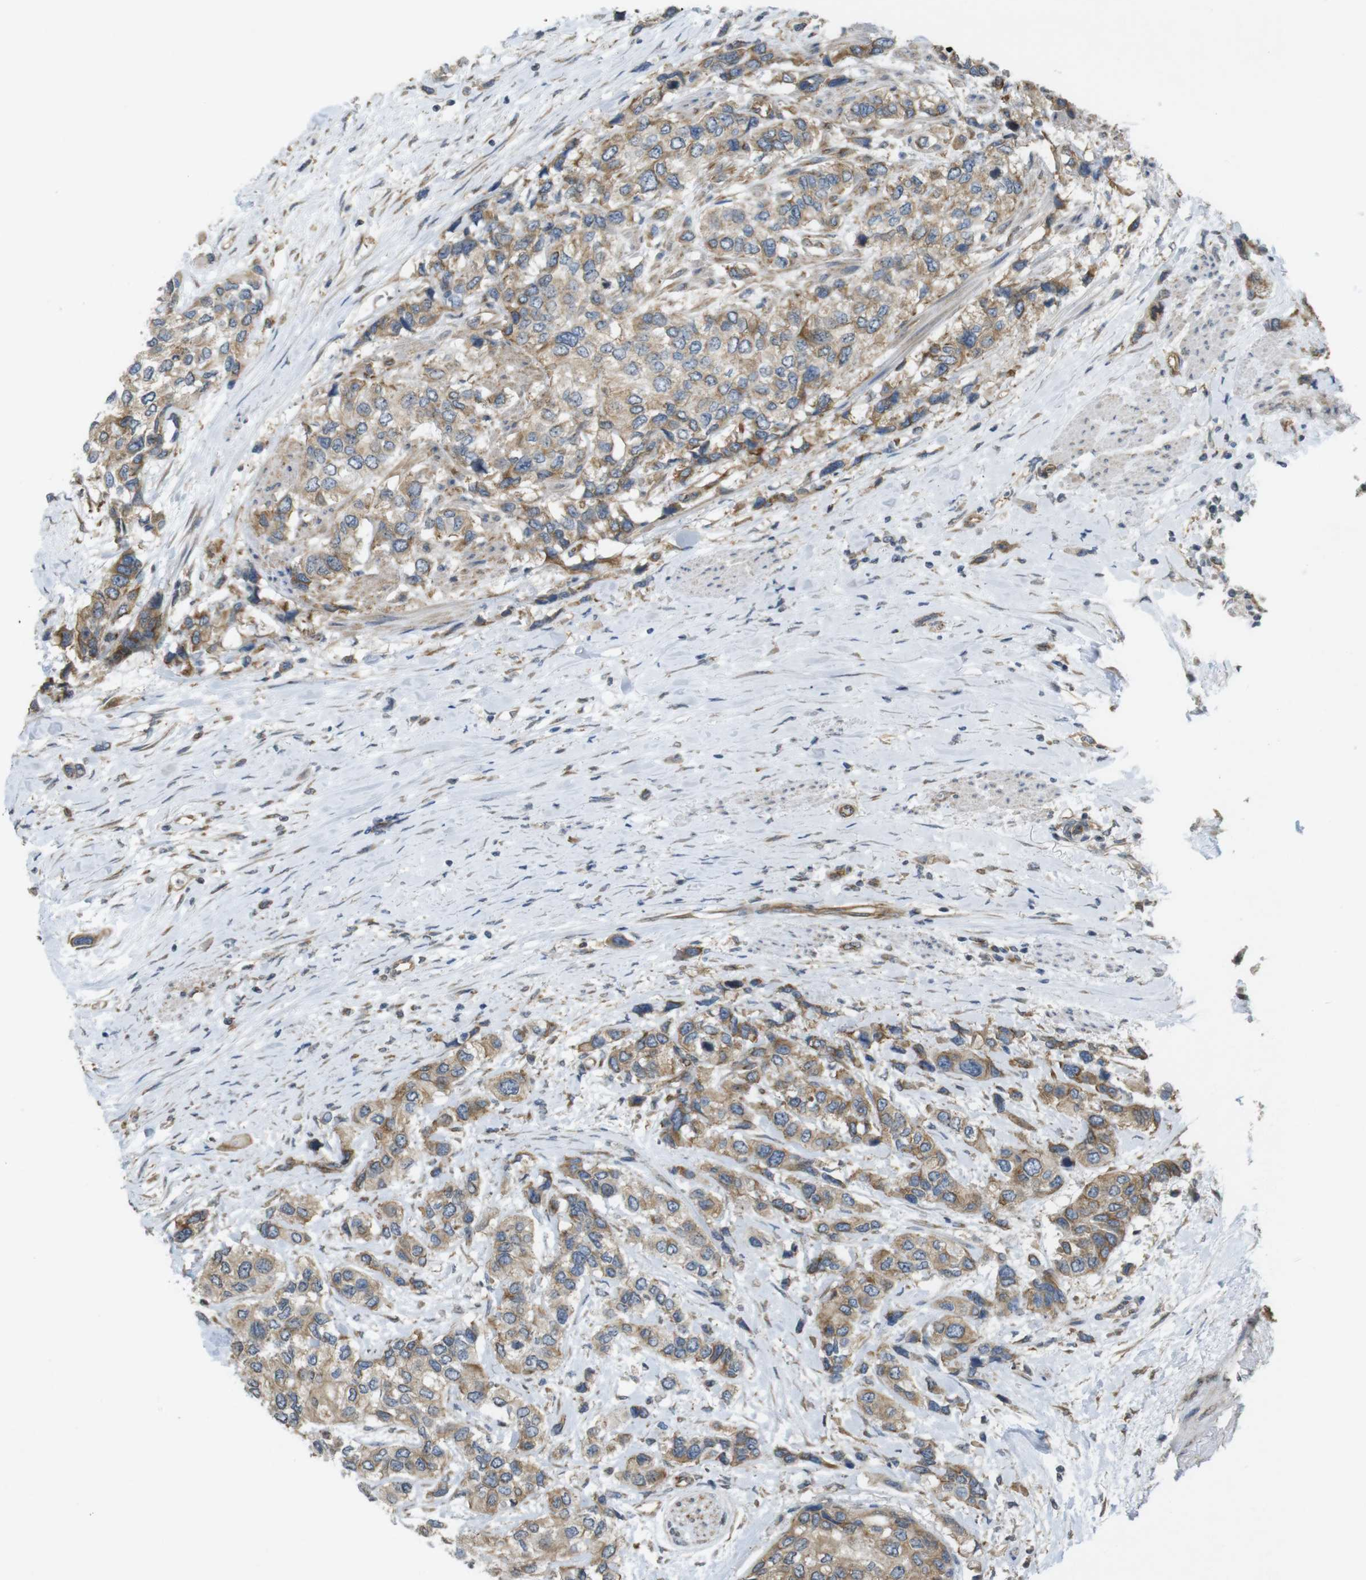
{"staining": {"intensity": "moderate", "quantity": ">75%", "location": "cytoplasmic/membranous"}, "tissue": "urothelial cancer", "cell_type": "Tumor cells", "image_type": "cancer", "snomed": [{"axis": "morphology", "description": "Urothelial carcinoma, High grade"}, {"axis": "topography", "description": "Urinary bladder"}], "caption": "The image exhibits immunohistochemical staining of high-grade urothelial carcinoma. There is moderate cytoplasmic/membranous expression is seen in approximately >75% of tumor cells. The protein is stained brown, and the nuclei are stained in blue (DAB (3,3'-diaminobenzidine) IHC with brightfield microscopy, high magnification).", "gene": "KIF5B", "patient": {"sex": "female", "age": 56}}